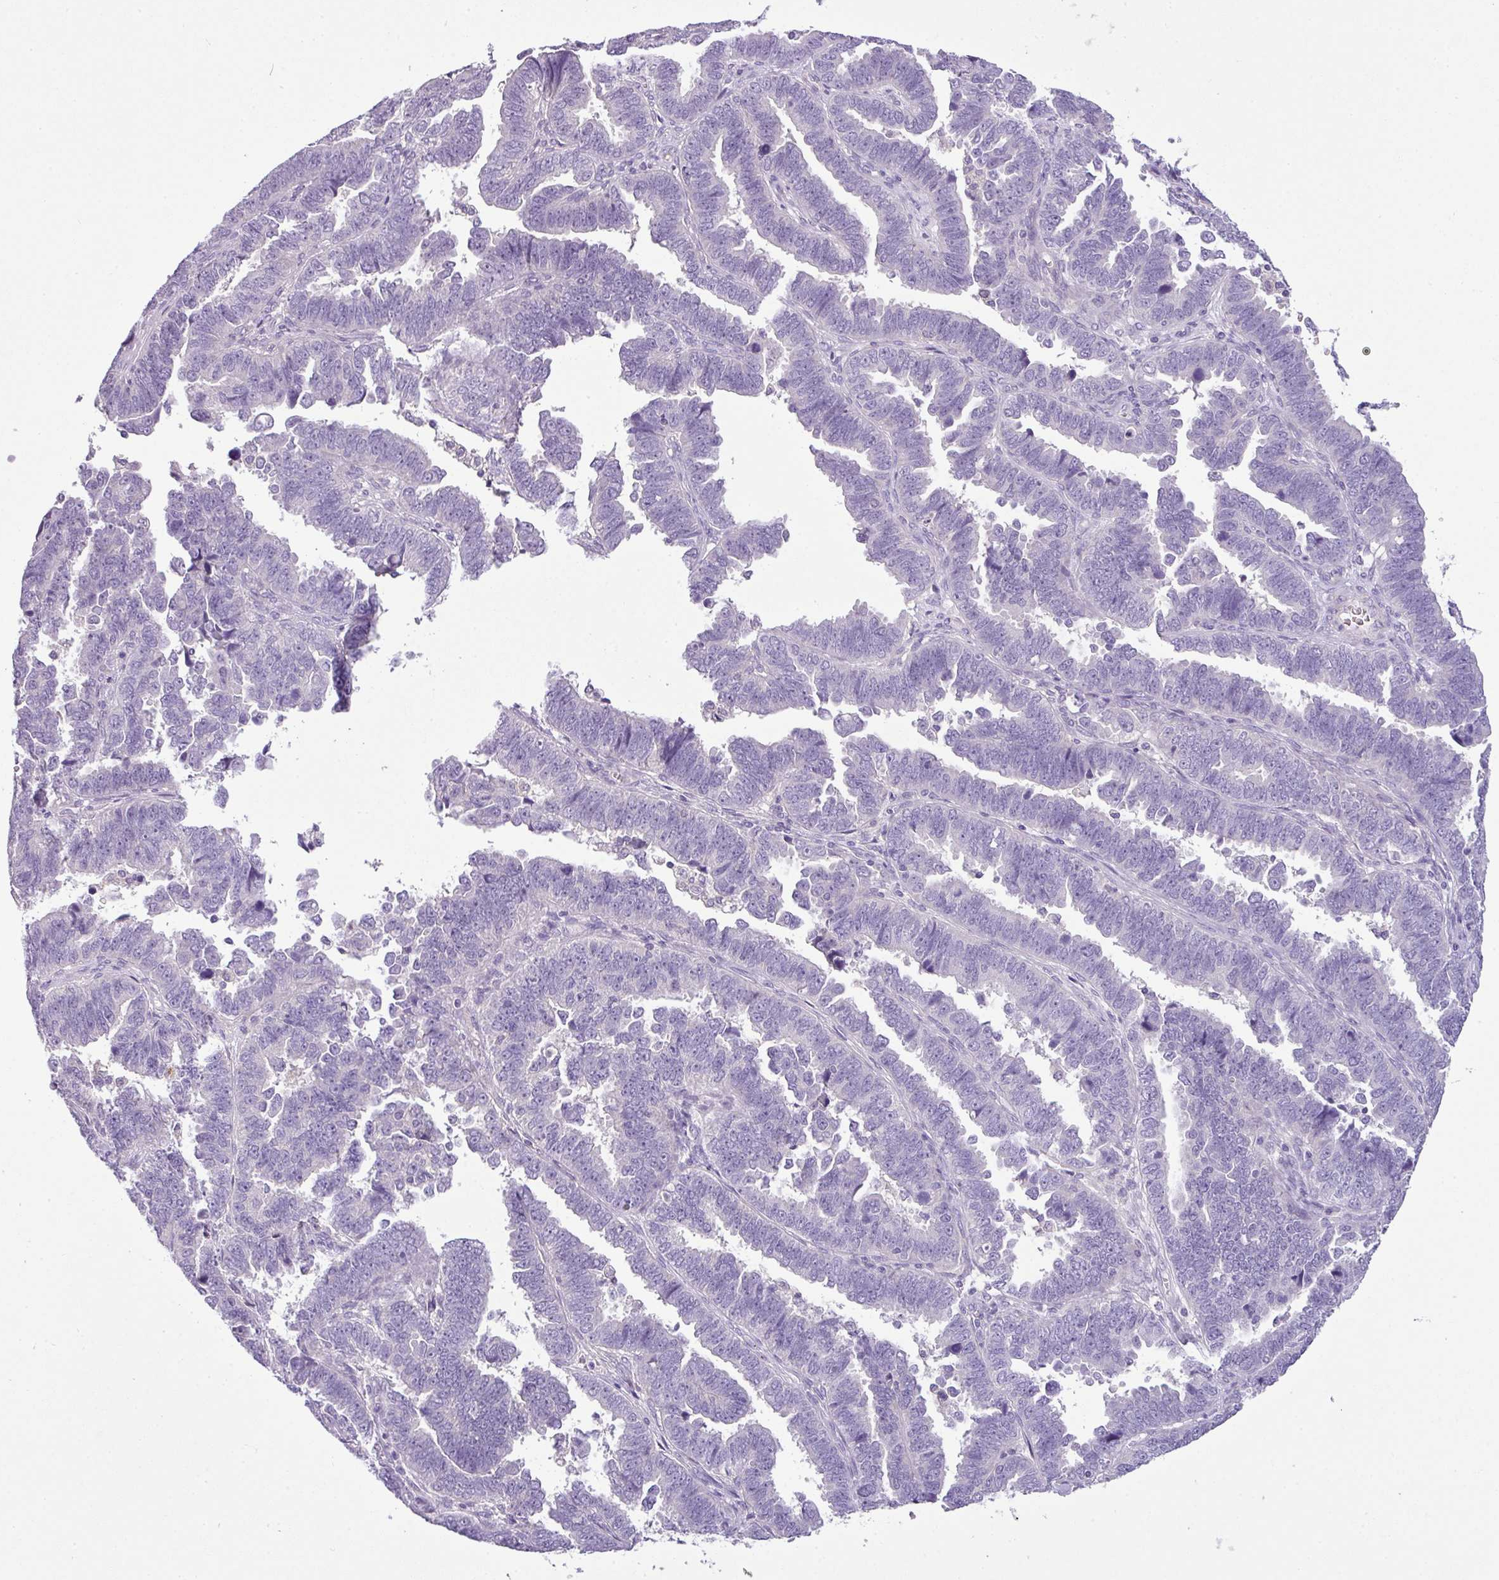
{"staining": {"intensity": "negative", "quantity": "none", "location": "none"}, "tissue": "endometrial cancer", "cell_type": "Tumor cells", "image_type": "cancer", "snomed": [{"axis": "morphology", "description": "Adenocarcinoma, NOS"}, {"axis": "topography", "description": "Endometrium"}], "caption": "Immunohistochemical staining of human endometrial cancer (adenocarcinoma) exhibits no significant positivity in tumor cells. (Stains: DAB (3,3'-diaminobenzidine) immunohistochemistry (IHC) with hematoxylin counter stain, Microscopy: brightfield microscopy at high magnification).", "gene": "ENSG00000273748", "patient": {"sex": "female", "age": 75}}